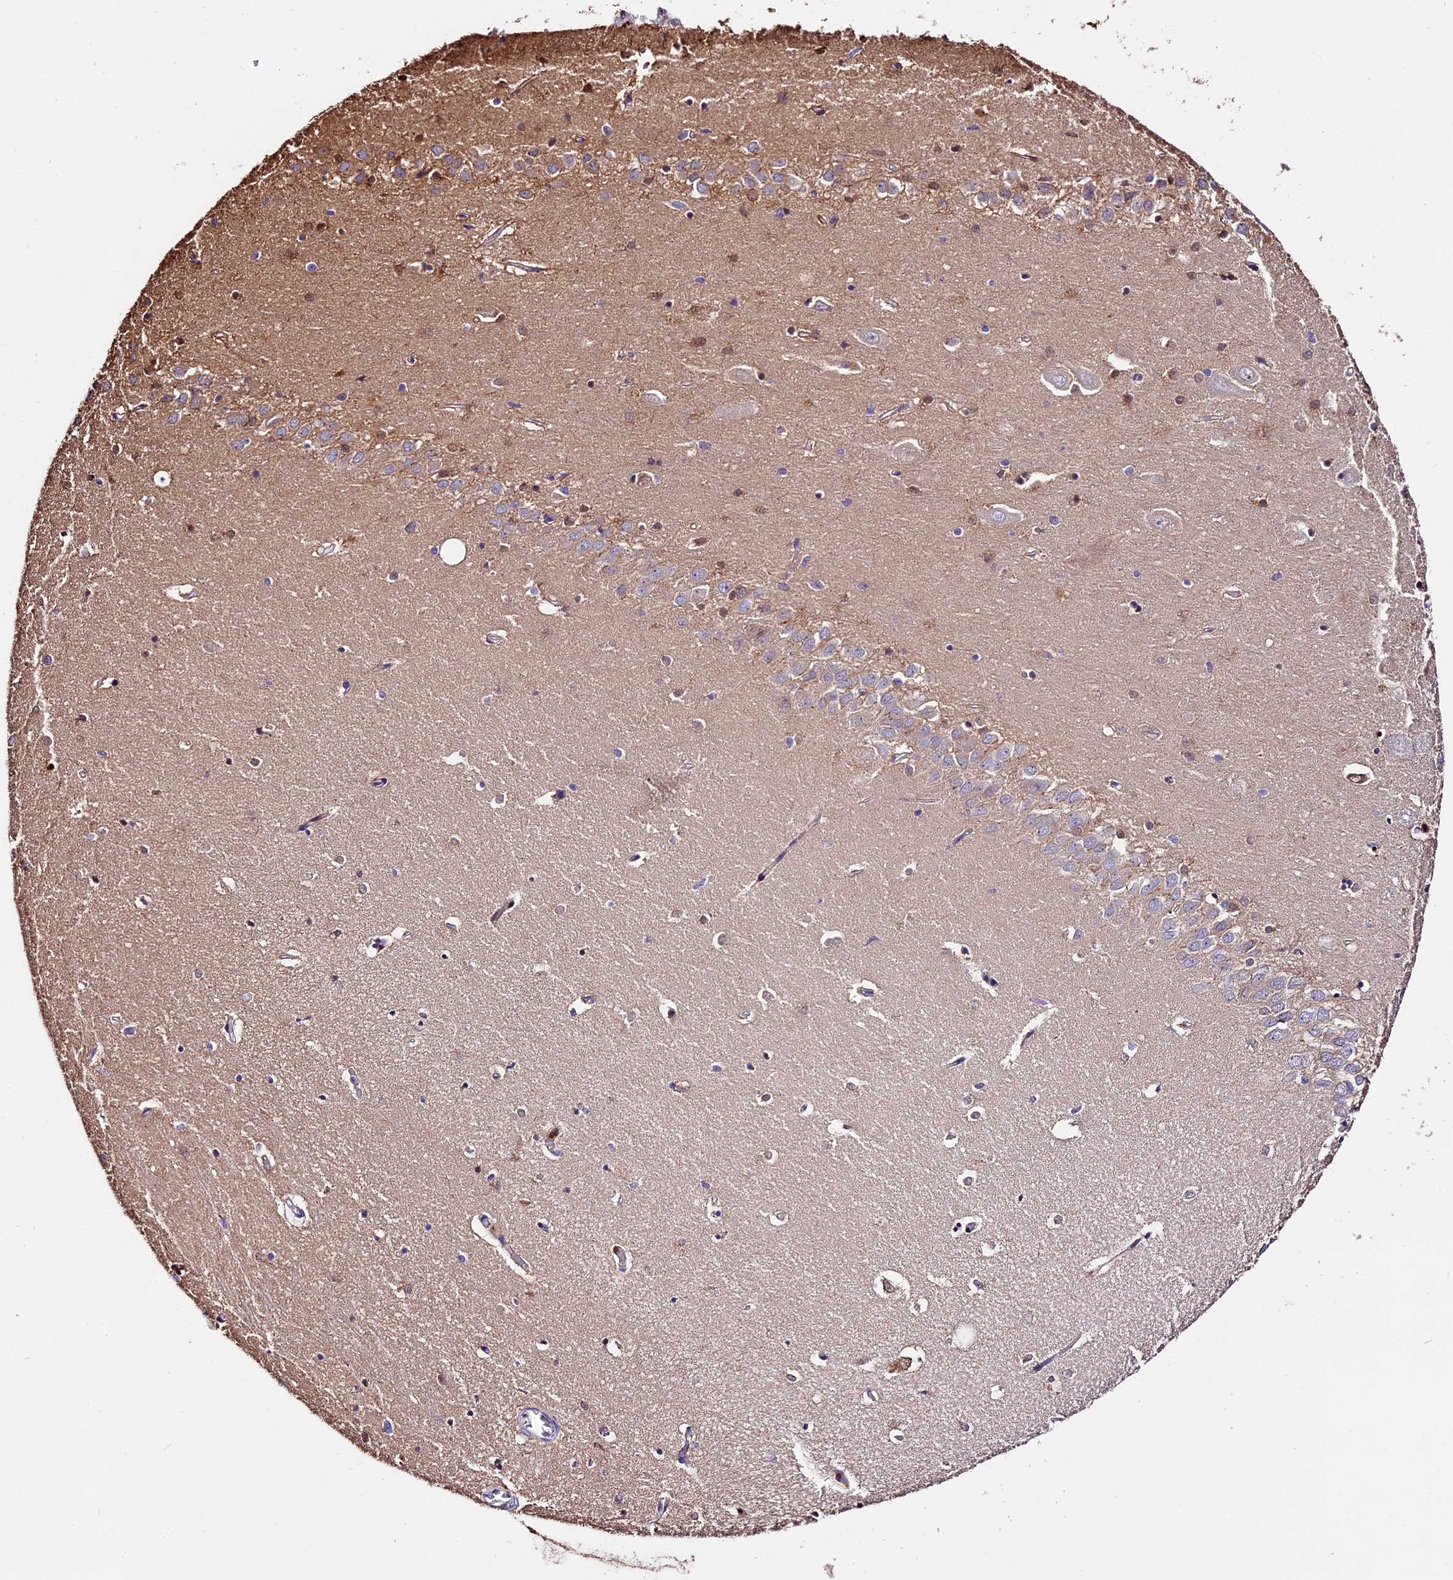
{"staining": {"intensity": "moderate", "quantity": "<25%", "location": "nuclear"}, "tissue": "hippocampus", "cell_type": "Glial cells", "image_type": "normal", "snomed": [{"axis": "morphology", "description": "Normal tissue, NOS"}, {"axis": "topography", "description": "Hippocampus"}], "caption": "This micrograph exhibits immunohistochemistry (IHC) staining of benign human hippocampus, with low moderate nuclear staining in about <25% of glial cells.", "gene": "MAP3K7CL", "patient": {"sex": "female", "age": 64}}